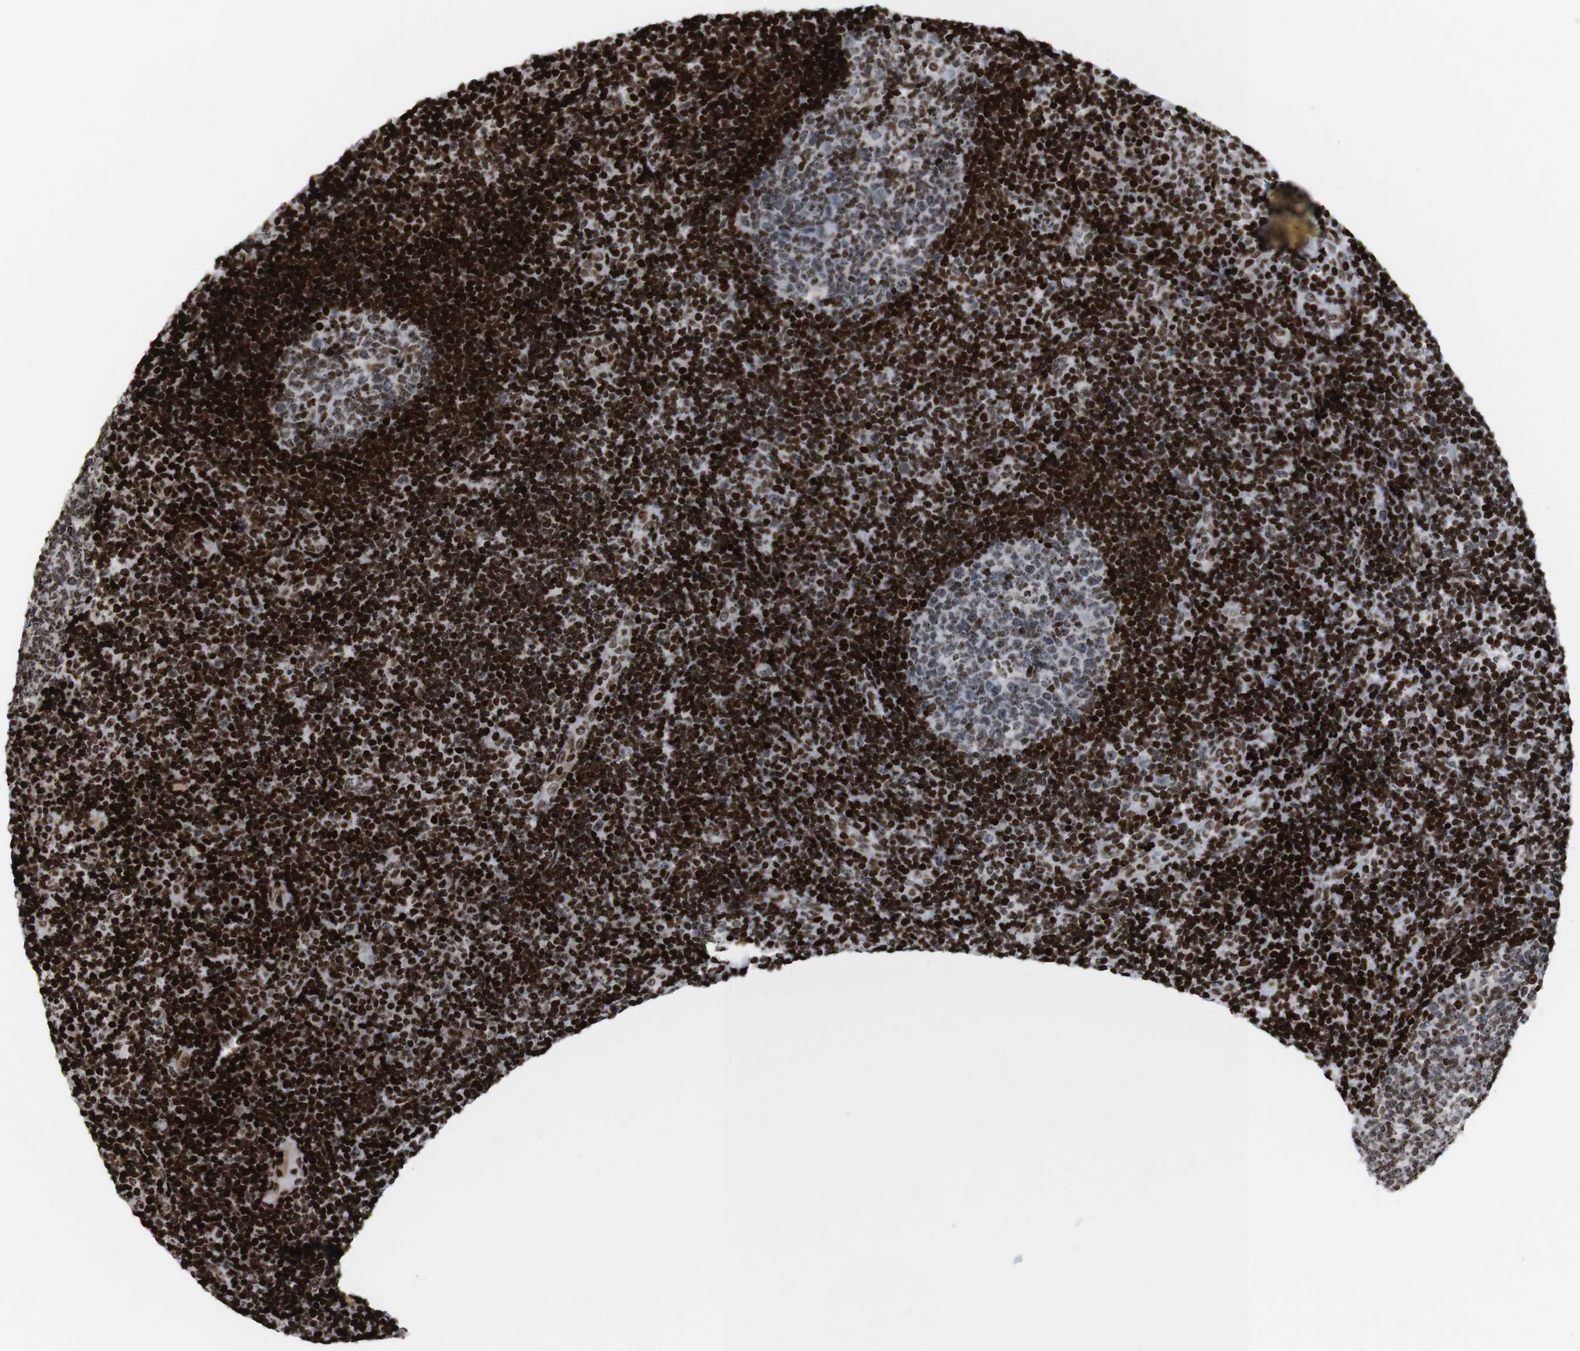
{"staining": {"intensity": "strong", "quantity": ">75%", "location": "nuclear"}, "tissue": "tonsil", "cell_type": "Germinal center cells", "image_type": "normal", "snomed": [{"axis": "morphology", "description": "Normal tissue, NOS"}, {"axis": "topography", "description": "Tonsil"}], "caption": "Protein positivity by IHC shows strong nuclear staining in approximately >75% of germinal center cells in unremarkable tonsil.", "gene": "H1", "patient": {"sex": "female", "age": 40}}